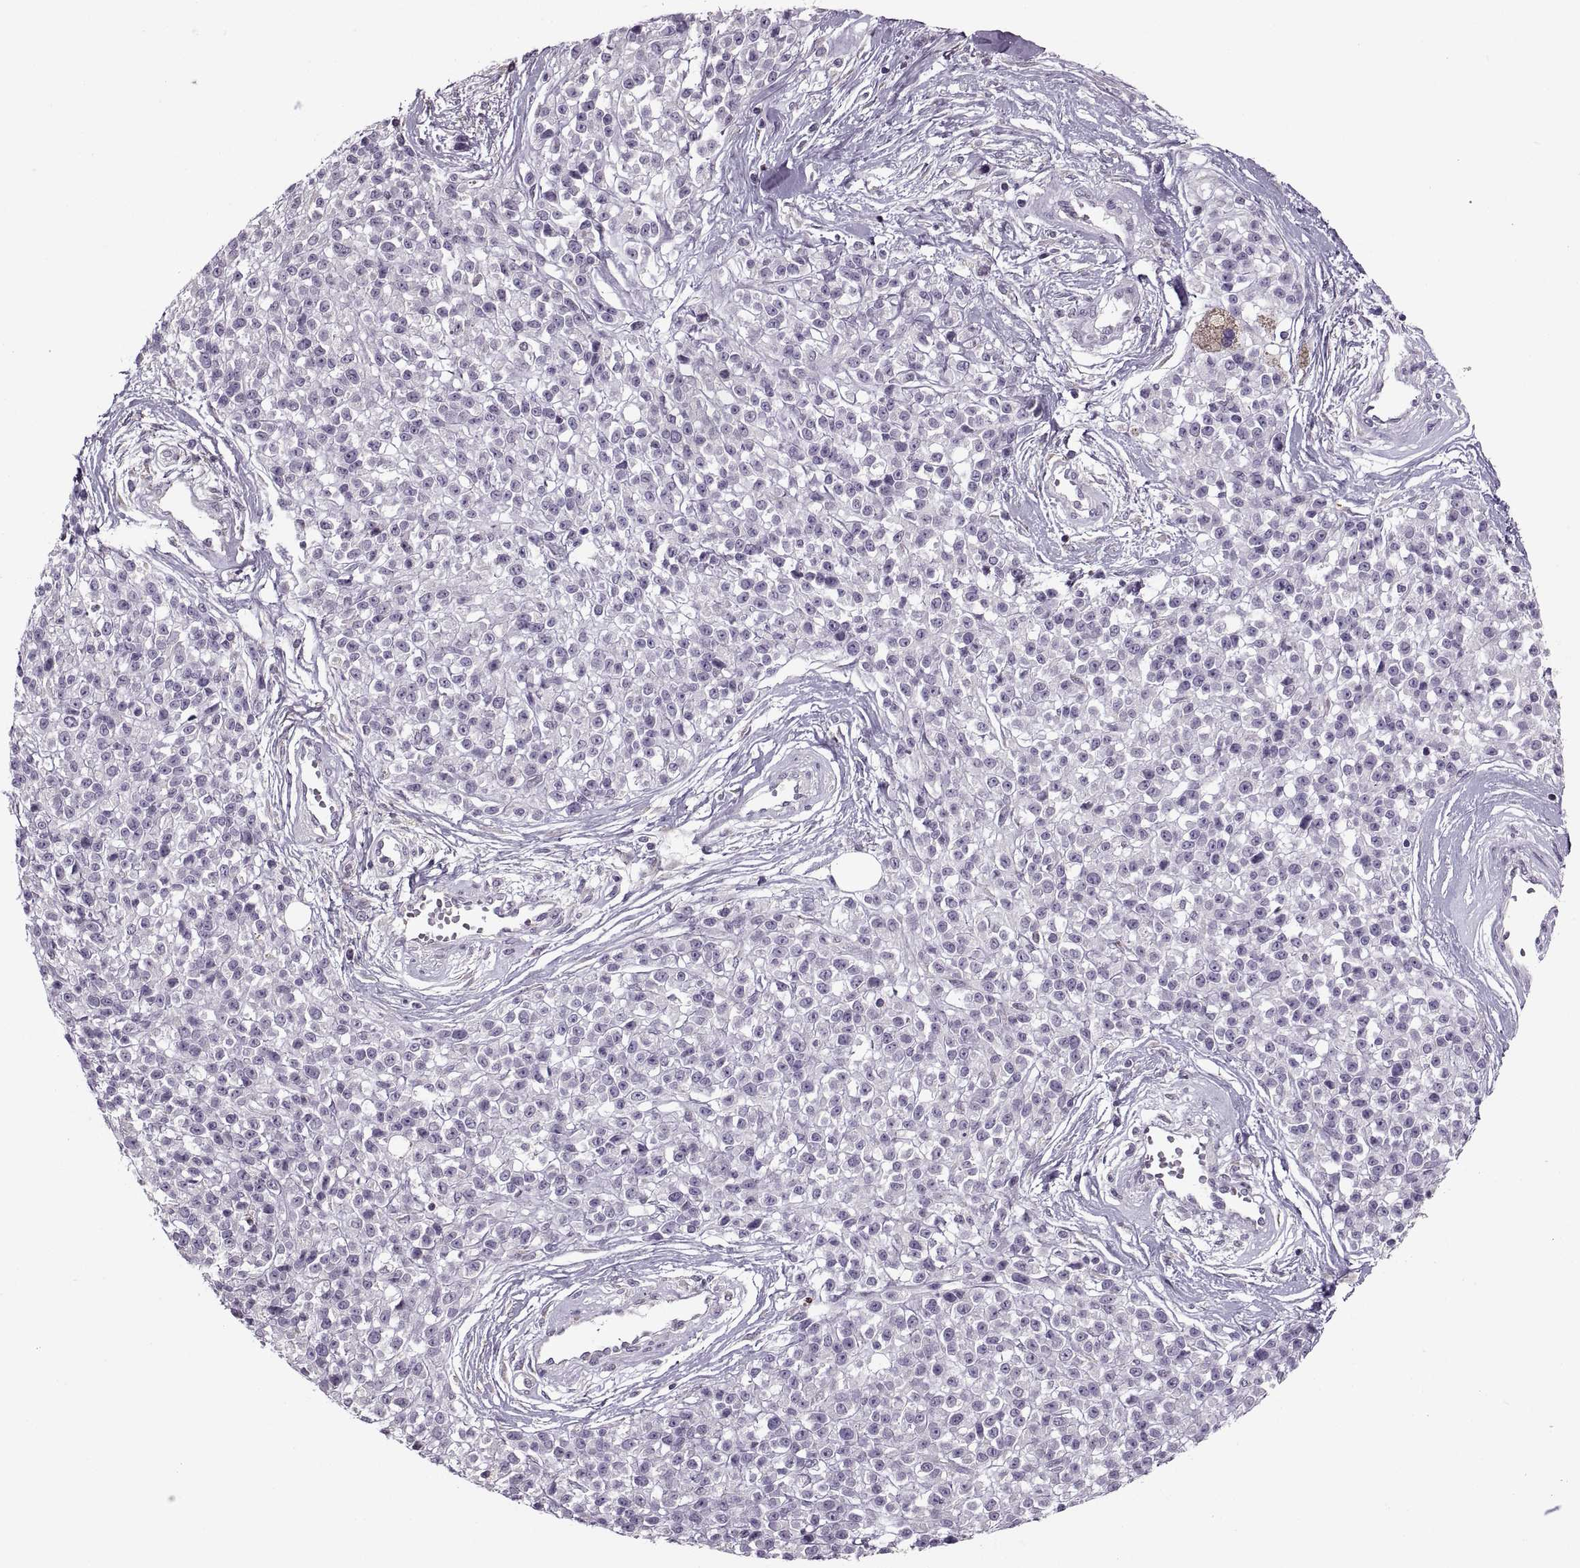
{"staining": {"intensity": "negative", "quantity": "none", "location": "none"}, "tissue": "melanoma", "cell_type": "Tumor cells", "image_type": "cancer", "snomed": [{"axis": "morphology", "description": "Malignant melanoma, NOS"}, {"axis": "topography", "description": "Skin"}, {"axis": "topography", "description": "Skin of trunk"}], "caption": "Immunohistochemical staining of human melanoma exhibits no significant staining in tumor cells.", "gene": "LETM2", "patient": {"sex": "male", "age": 74}}